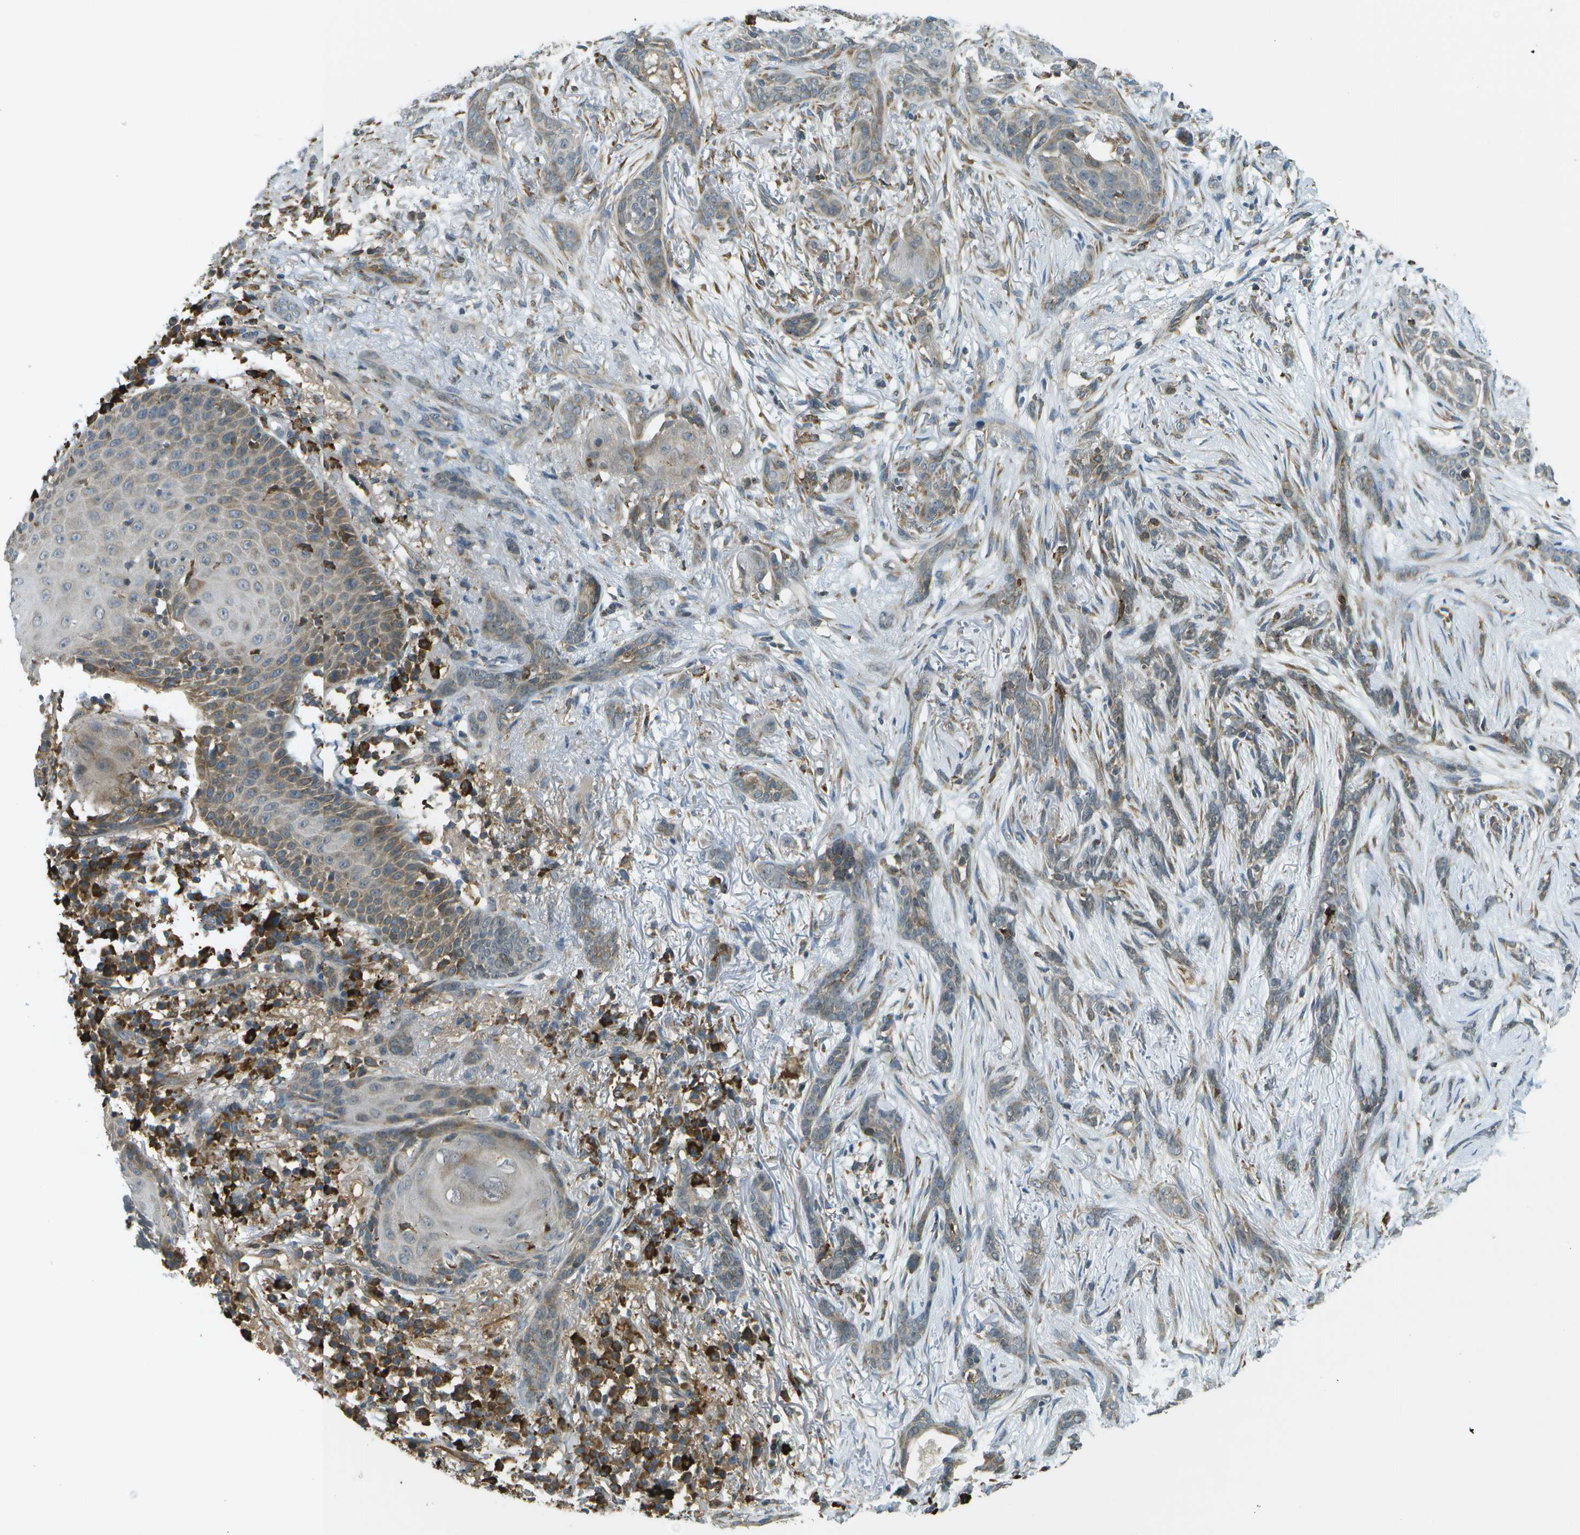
{"staining": {"intensity": "weak", "quantity": "25%-75%", "location": "cytoplasmic/membranous"}, "tissue": "skin cancer", "cell_type": "Tumor cells", "image_type": "cancer", "snomed": [{"axis": "morphology", "description": "Basal cell carcinoma"}, {"axis": "morphology", "description": "Adnexal tumor, benign"}, {"axis": "topography", "description": "Skin"}], "caption": "Immunohistochemistry (DAB) staining of human skin basal cell carcinoma shows weak cytoplasmic/membranous protein staining in about 25%-75% of tumor cells.", "gene": "USP30", "patient": {"sex": "female", "age": 42}}